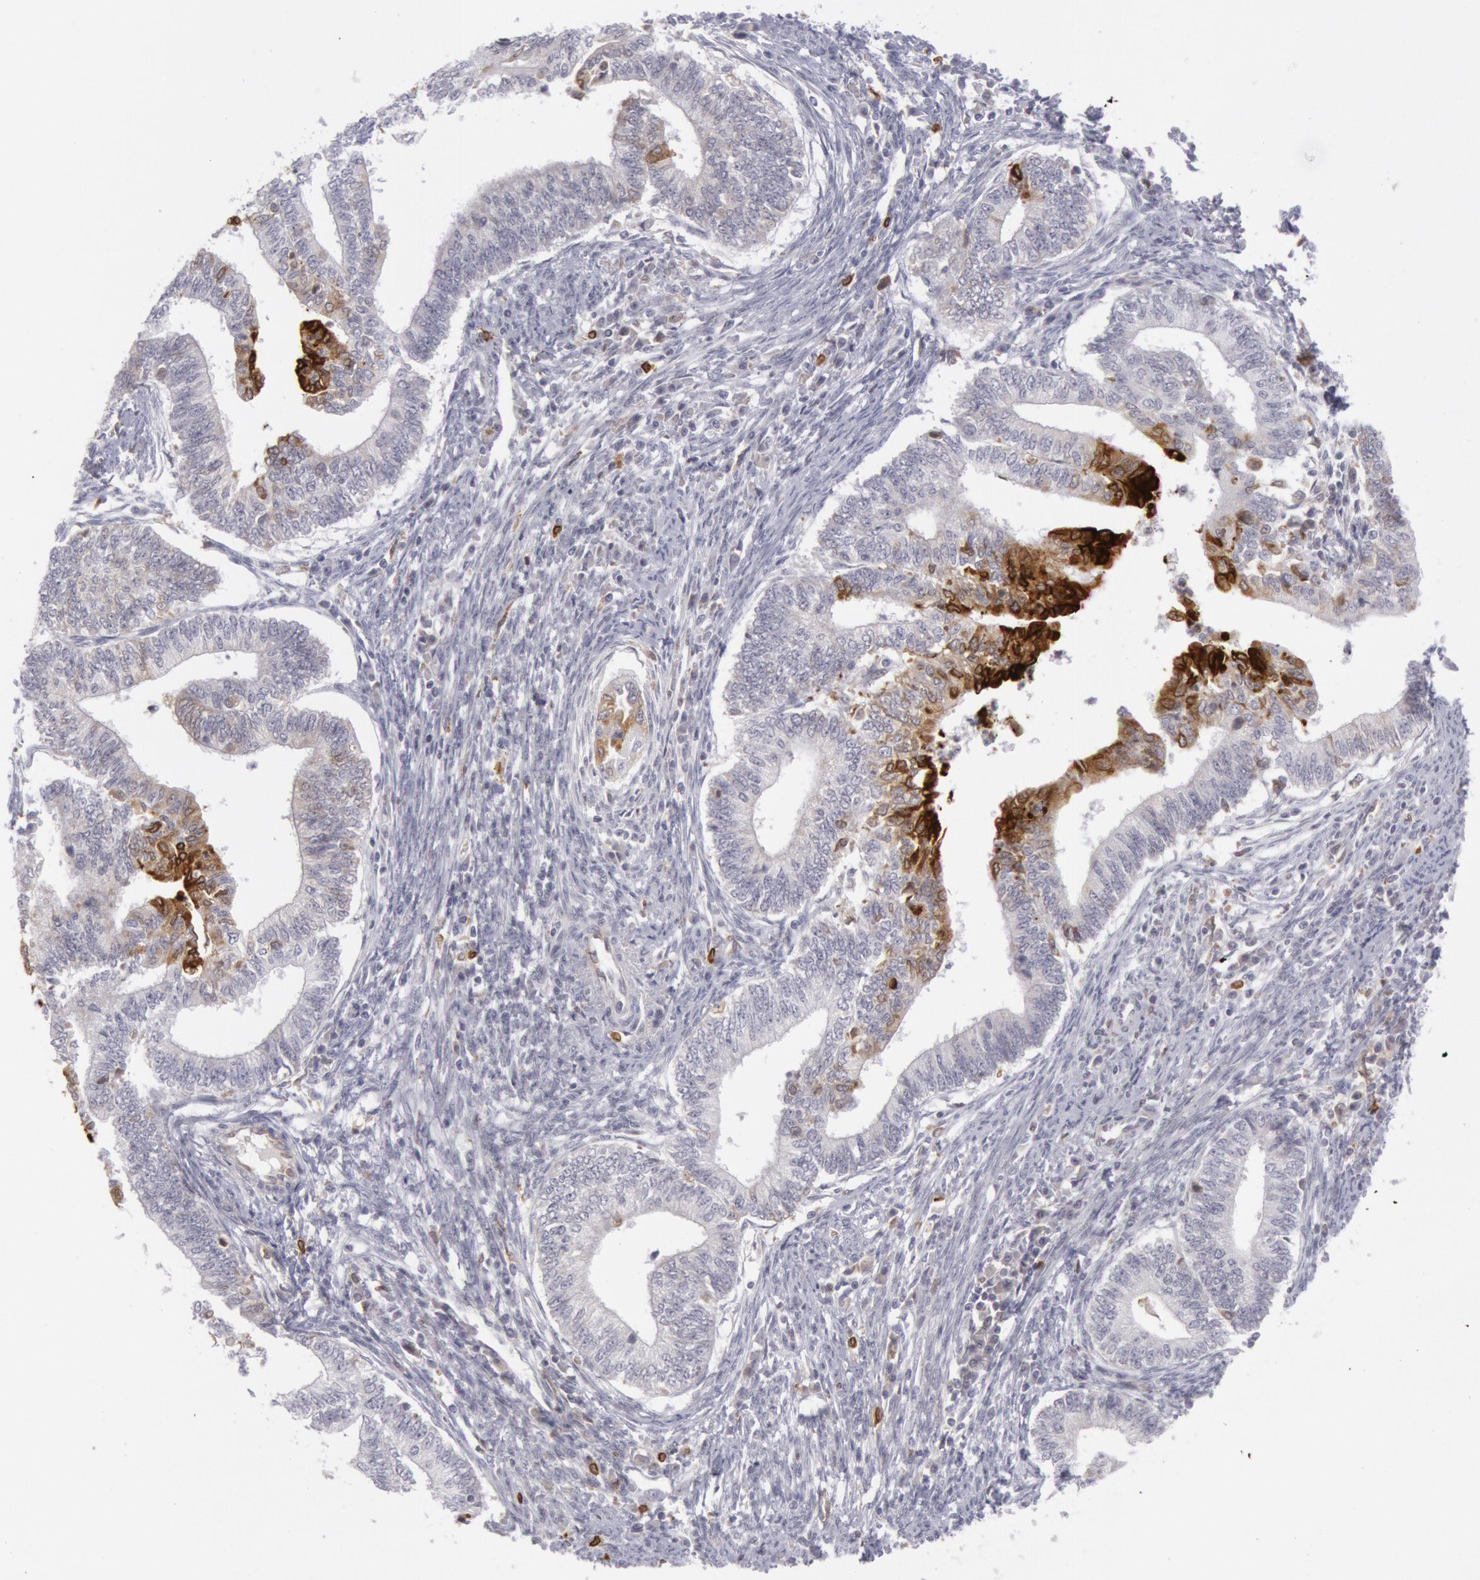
{"staining": {"intensity": "moderate", "quantity": "<25%", "location": "cytoplasmic/membranous"}, "tissue": "endometrial cancer", "cell_type": "Tumor cells", "image_type": "cancer", "snomed": [{"axis": "morphology", "description": "Adenocarcinoma, NOS"}, {"axis": "topography", "description": "Endometrium"}], "caption": "Endometrial adenocarcinoma stained with DAB immunohistochemistry (IHC) shows low levels of moderate cytoplasmic/membranous expression in approximately <25% of tumor cells.", "gene": "PTGS2", "patient": {"sex": "female", "age": 66}}